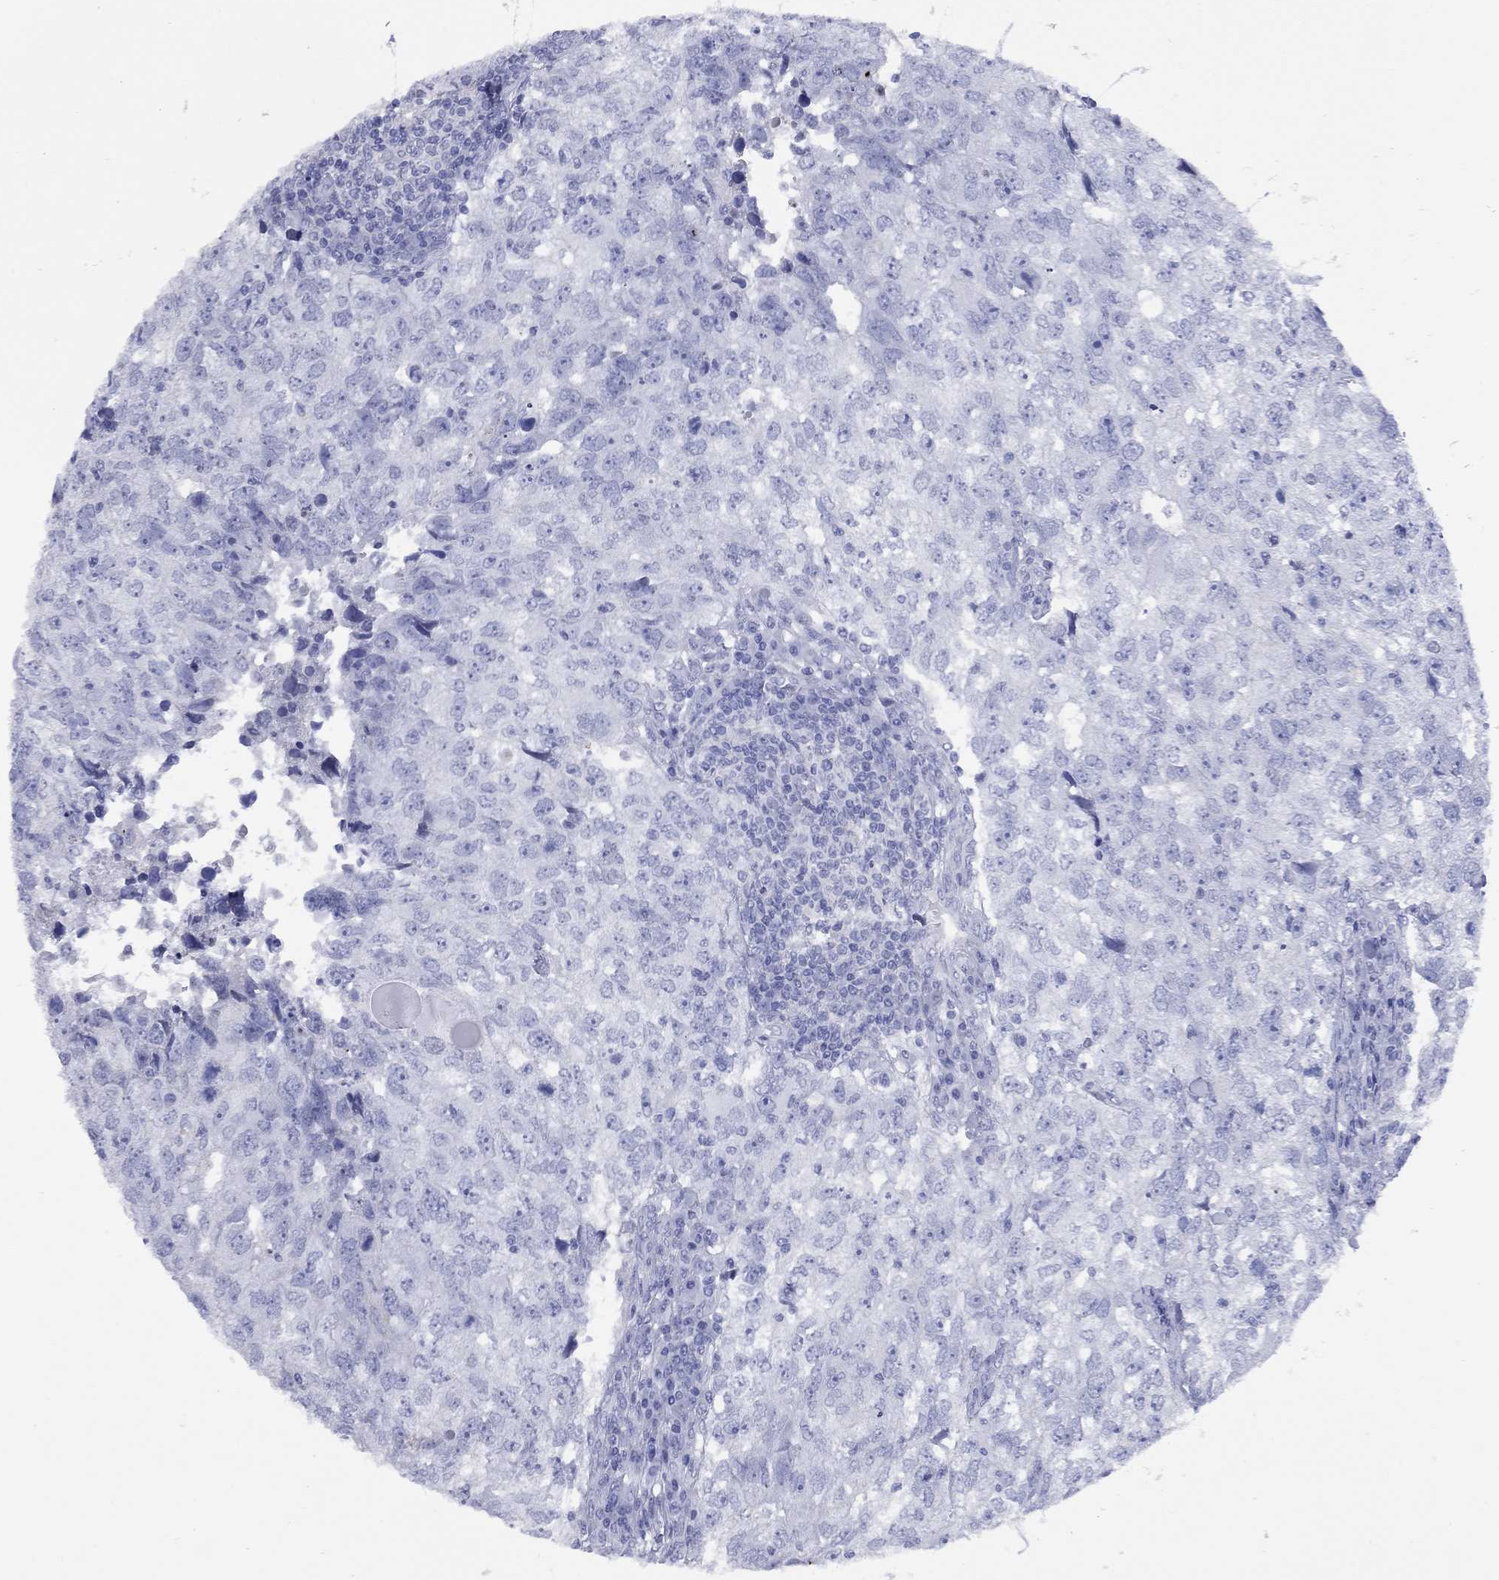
{"staining": {"intensity": "negative", "quantity": "none", "location": "none"}, "tissue": "breast cancer", "cell_type": "Tumor cells", "image_type": "cancer", "snomed": [{"axis": "morphology", "description": "Duct carcinoma"}, {"axis": "topography", "description": "Breast"}], "caption": "Breast cancer (intraductal carcinoma) stained for a protein using IHC displays no positivity tumor cells.", "gene": "CCNA1", "patient": {"sex": "female", "age": 30}}